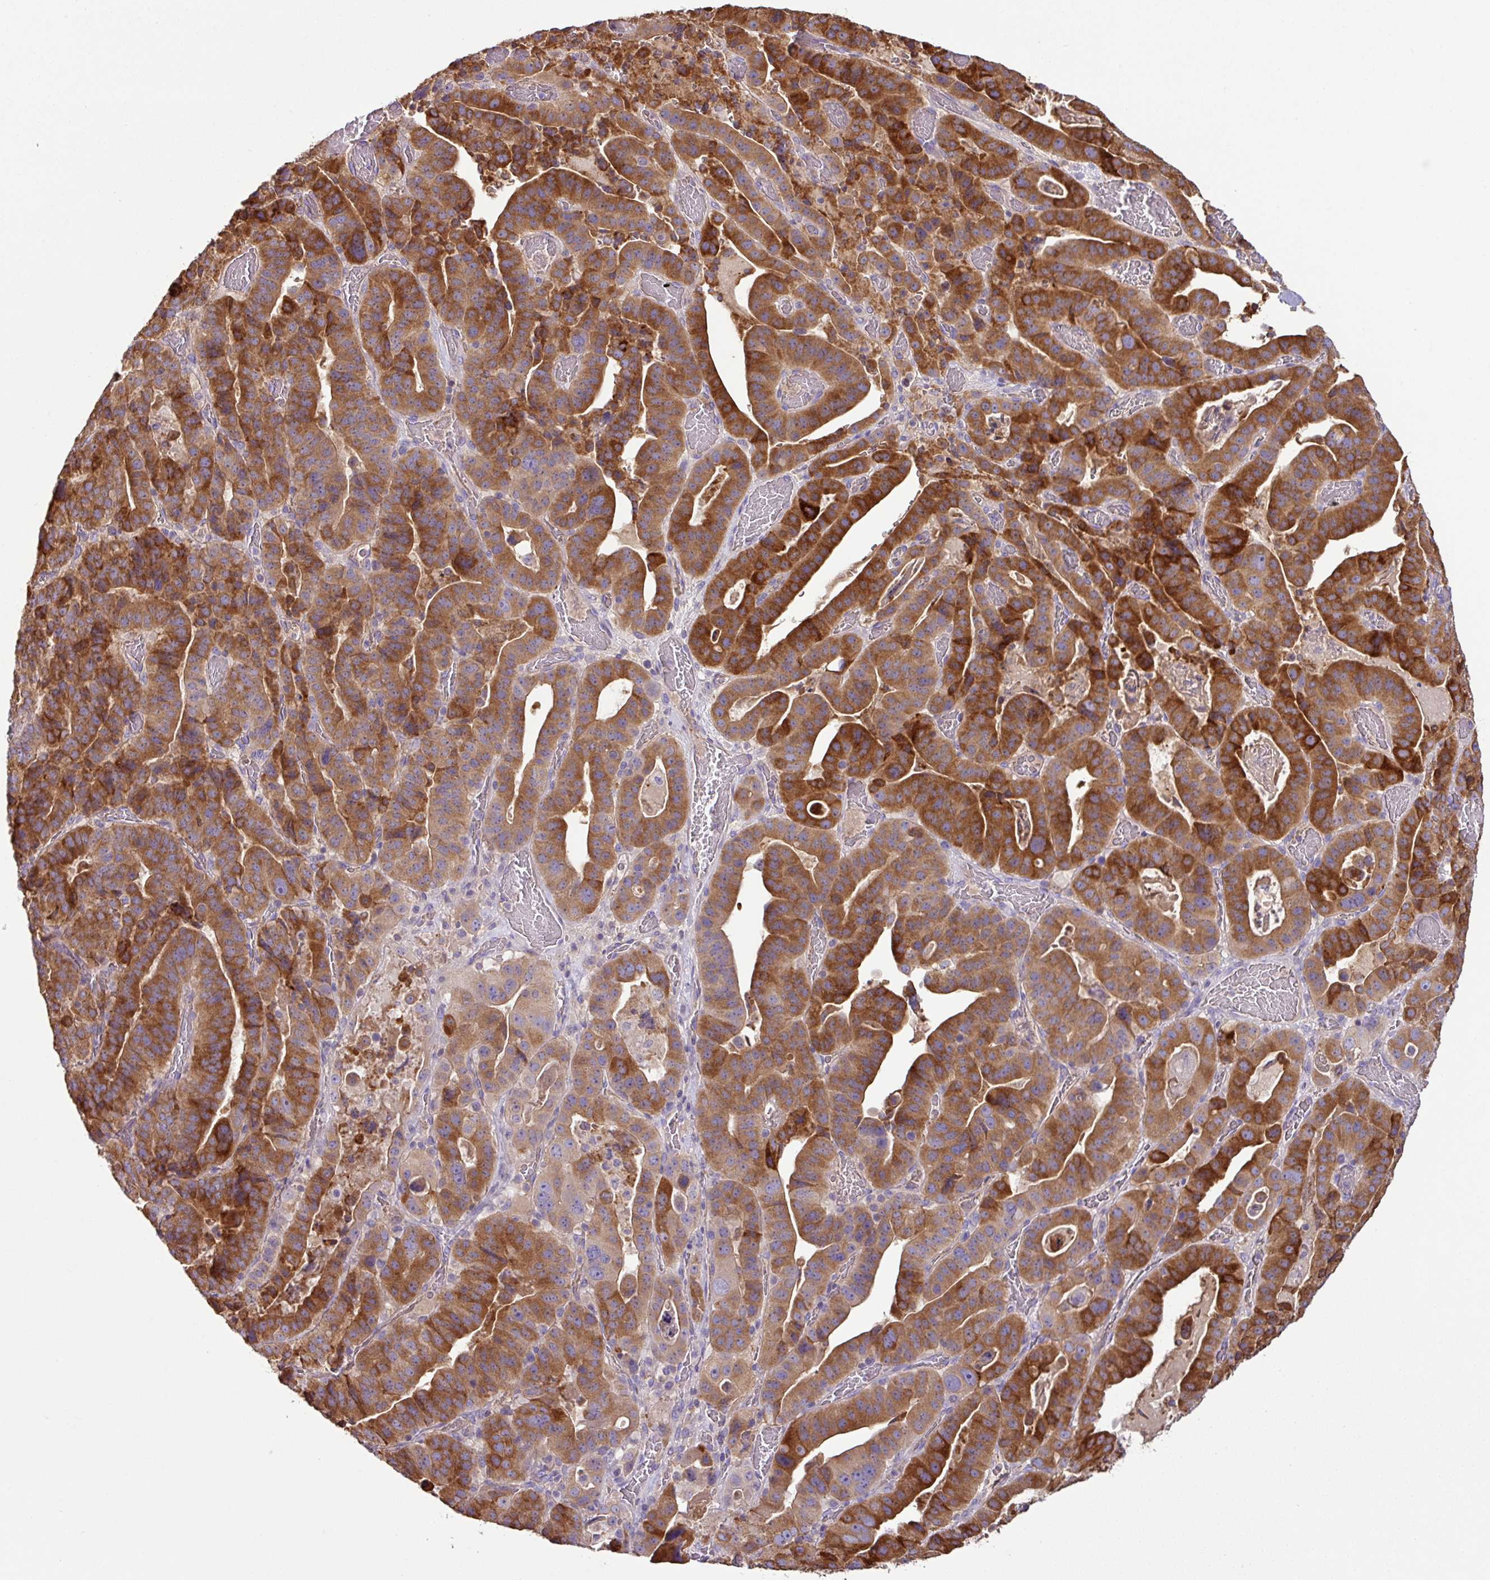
{"staining": {"intensity": "strong", "quantity": ">75%", "location": "cytoplasmic/membranous"}, "tissue": "stomach cancer", "cell_type": "Tumor cells", "image_type": "cancer", "snomed": [{"axis": "morphology", "description": "Adenocarcinoma, NOS"}, {"axis": "topography", "description": "Stomach"}], "caption": "Protein staining by IHC demonstrates strong cytoplasmic/membranous staining in approximately >75% of tumor cells in stomach adenocarcinoma.", "gene": "AGR3", "patient": {"sex": "male", "age": 48}}